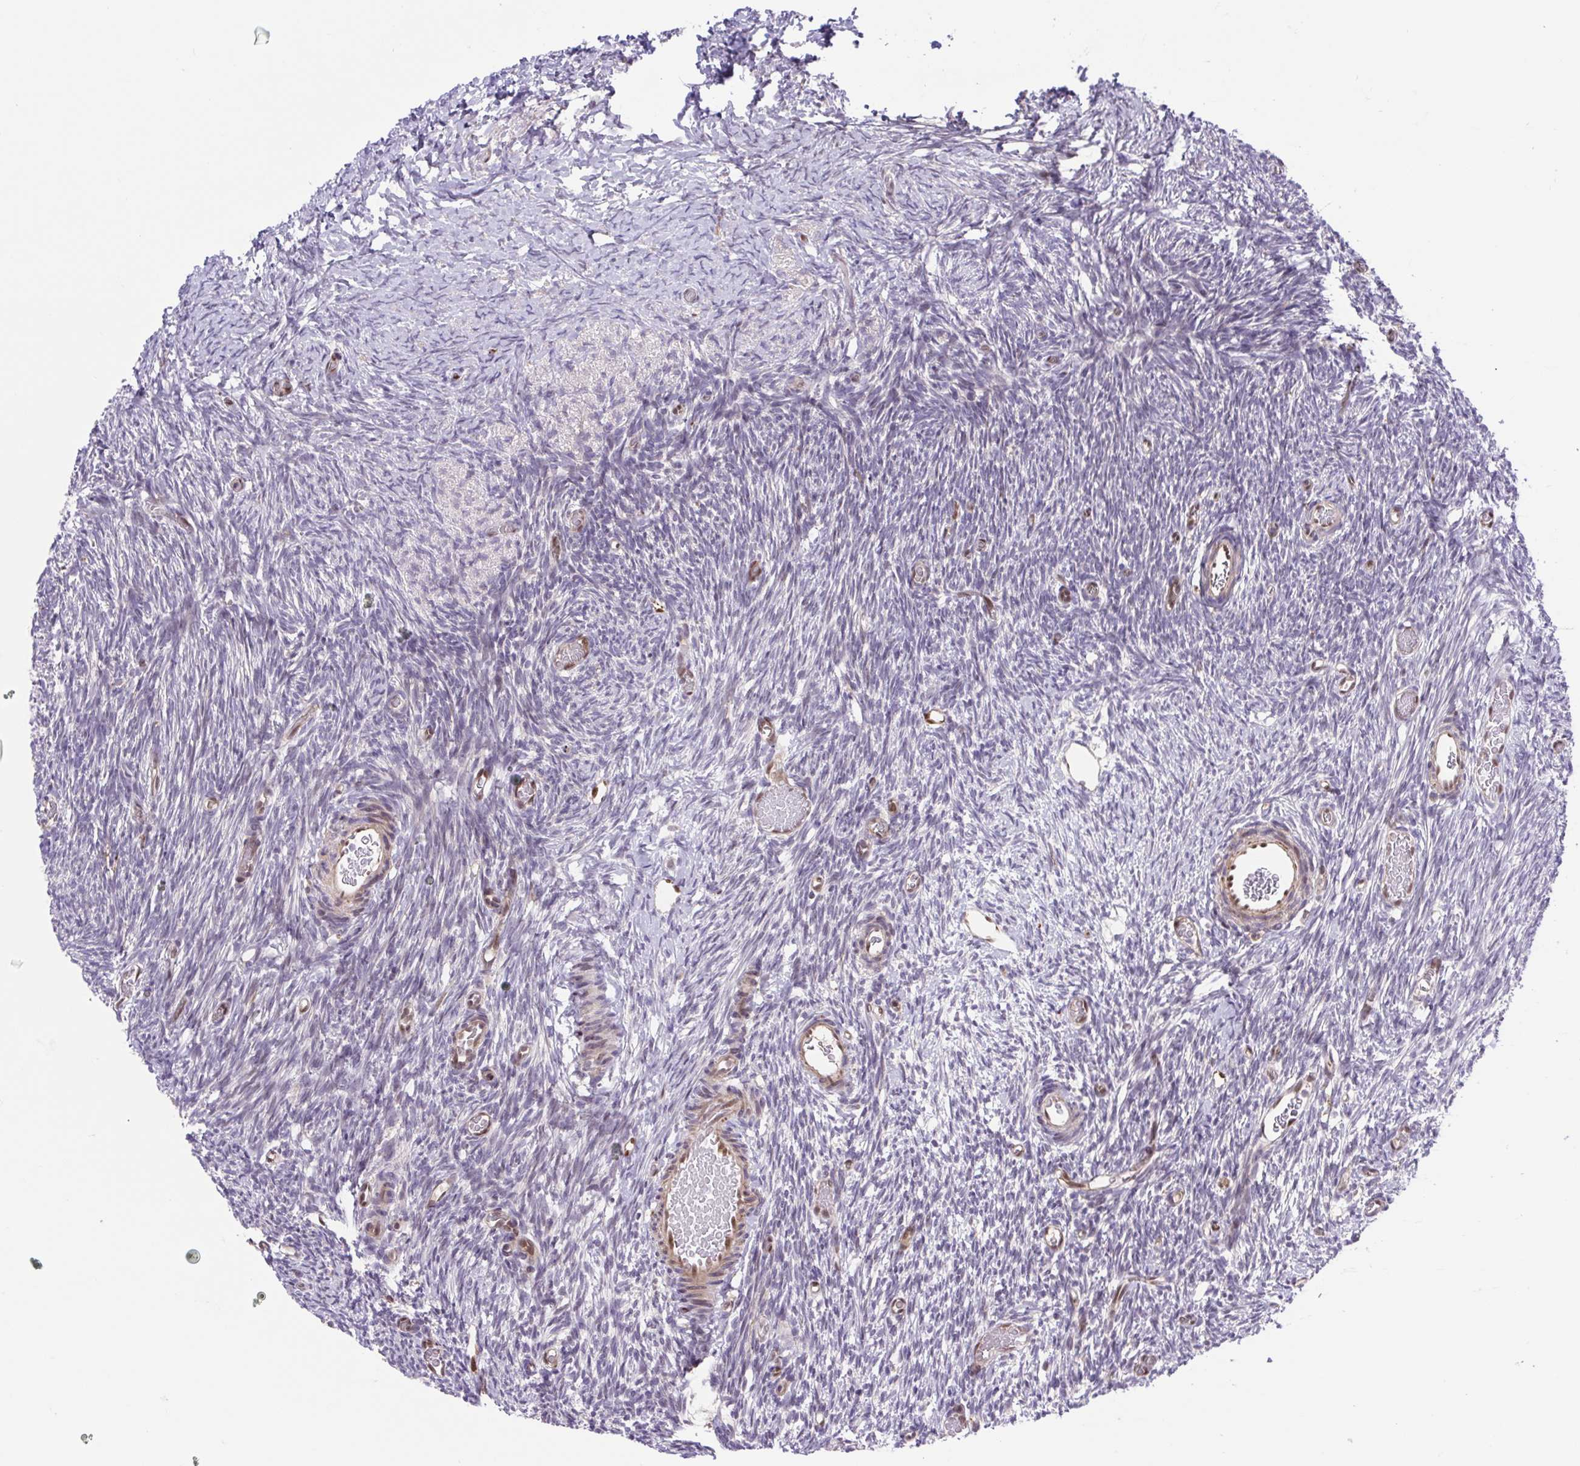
{"staining": {"intensity": "moderate", "quantity": "25%-75%", "location": "cytoplasmic/membranous"}, "tissue": "ovary", "cell_type": "Follicle cells", "image_type": "normal", "snomed": [{"axis": "morphology", "description": "Normal tissue, NOS"}, {"axis": "topography", "description": "Ovary"}], "caption": "Protein staining by immunohistochemistry exhibits moderate cytoplasmic/membranous positivity in approximately 25%-75% of follicle cells in unremarkable ovary.", "gene": "ERG", "patient": {"sex": "female", "age": 39}}